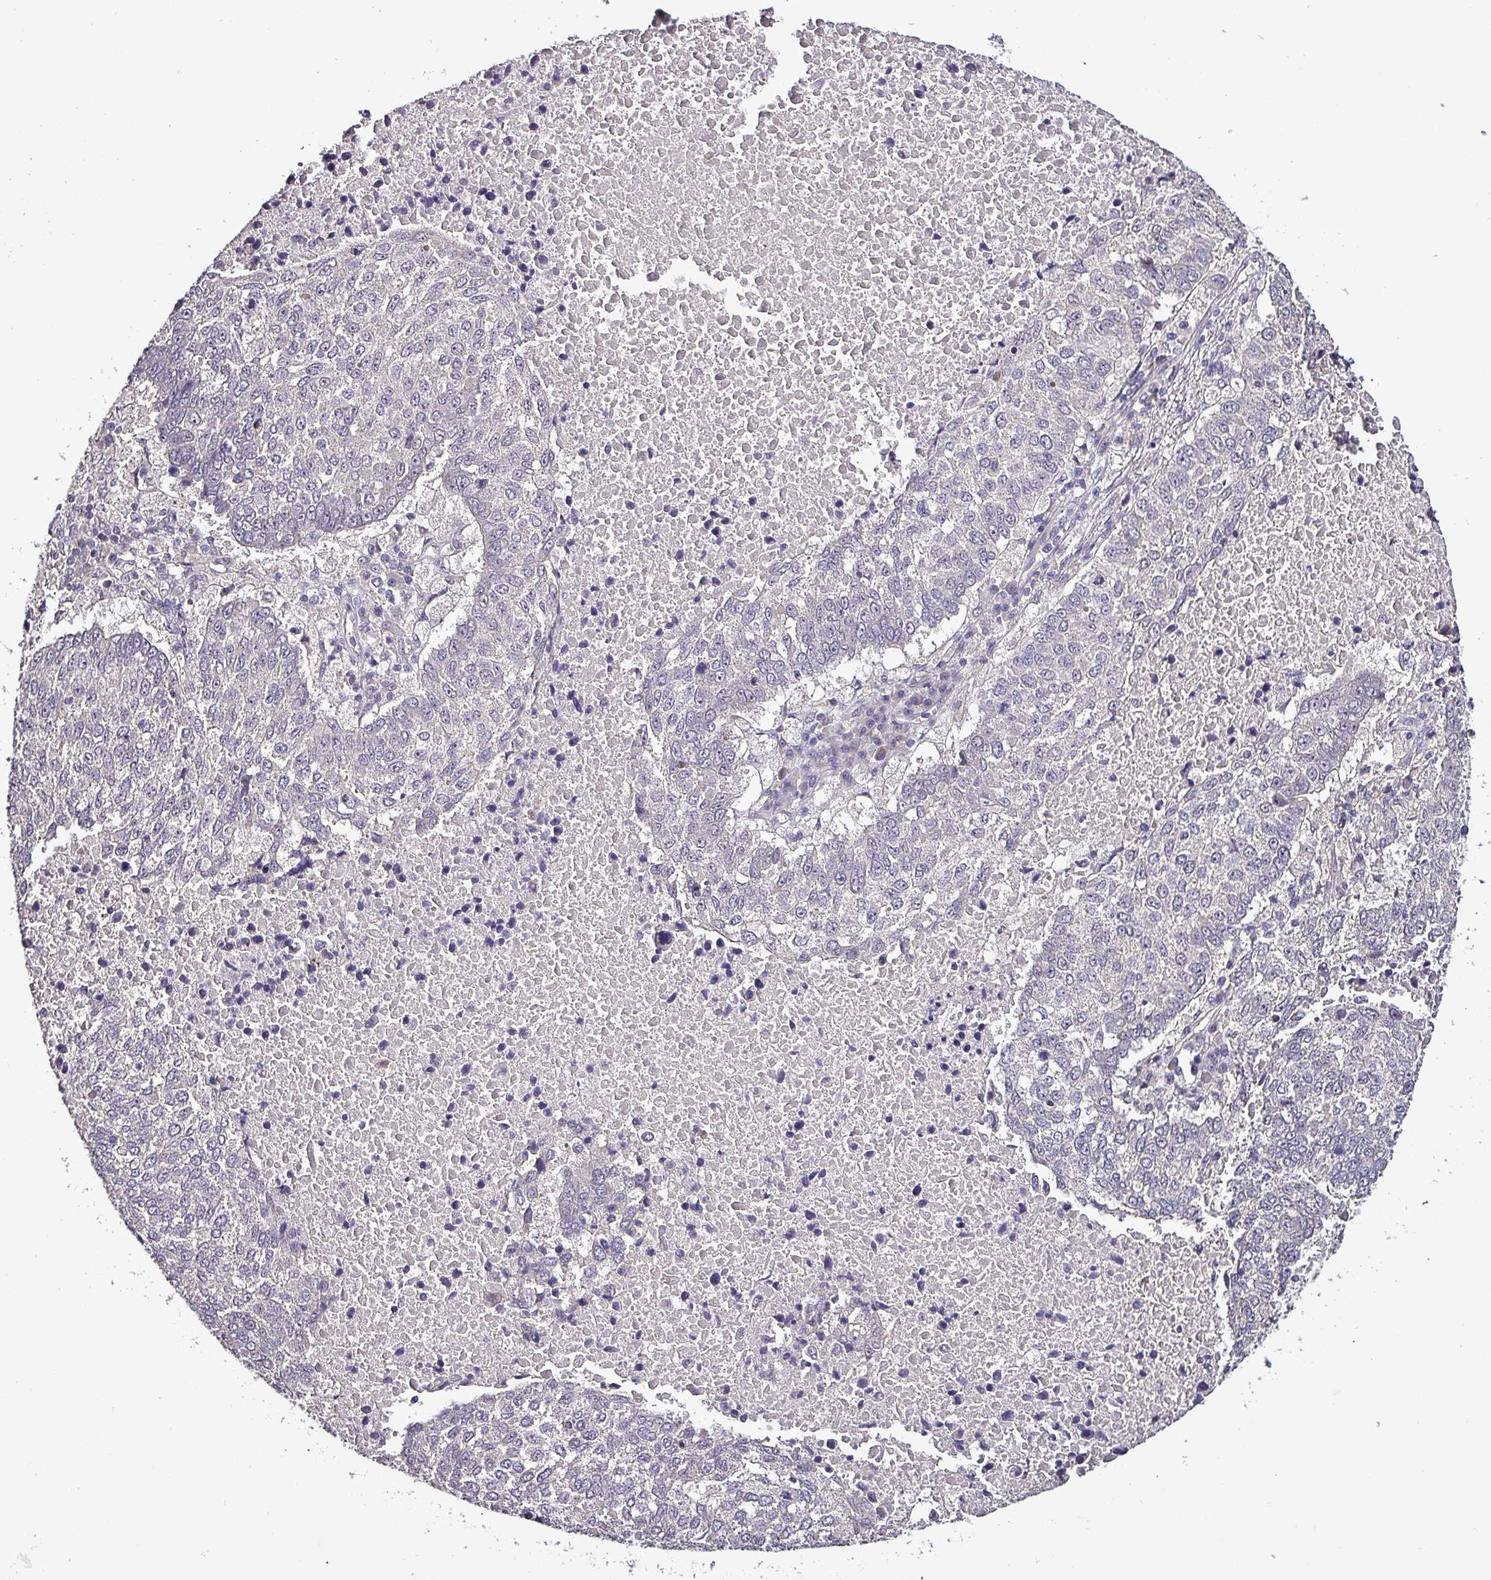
{"staining": {"intensity": "negative", "quantity": "none", "location": "none"}, "tissue": "lung cancer", "cell_type": "Tumor cells", "image_type": "cancer", "snomed": [{"axis": "morphology", "description": "Squamous cell carcinoma, NOS"}, {"axis": "topography", "description": "Lung"}], "caption": "This is a micrograph of immunohistochemistry (IHC) staining of squamous cell carcinoma (lung), which shows no positivity in tumor cells.", "gene": "GRAPL", "patient": {"sex": "male", "age": 73}}